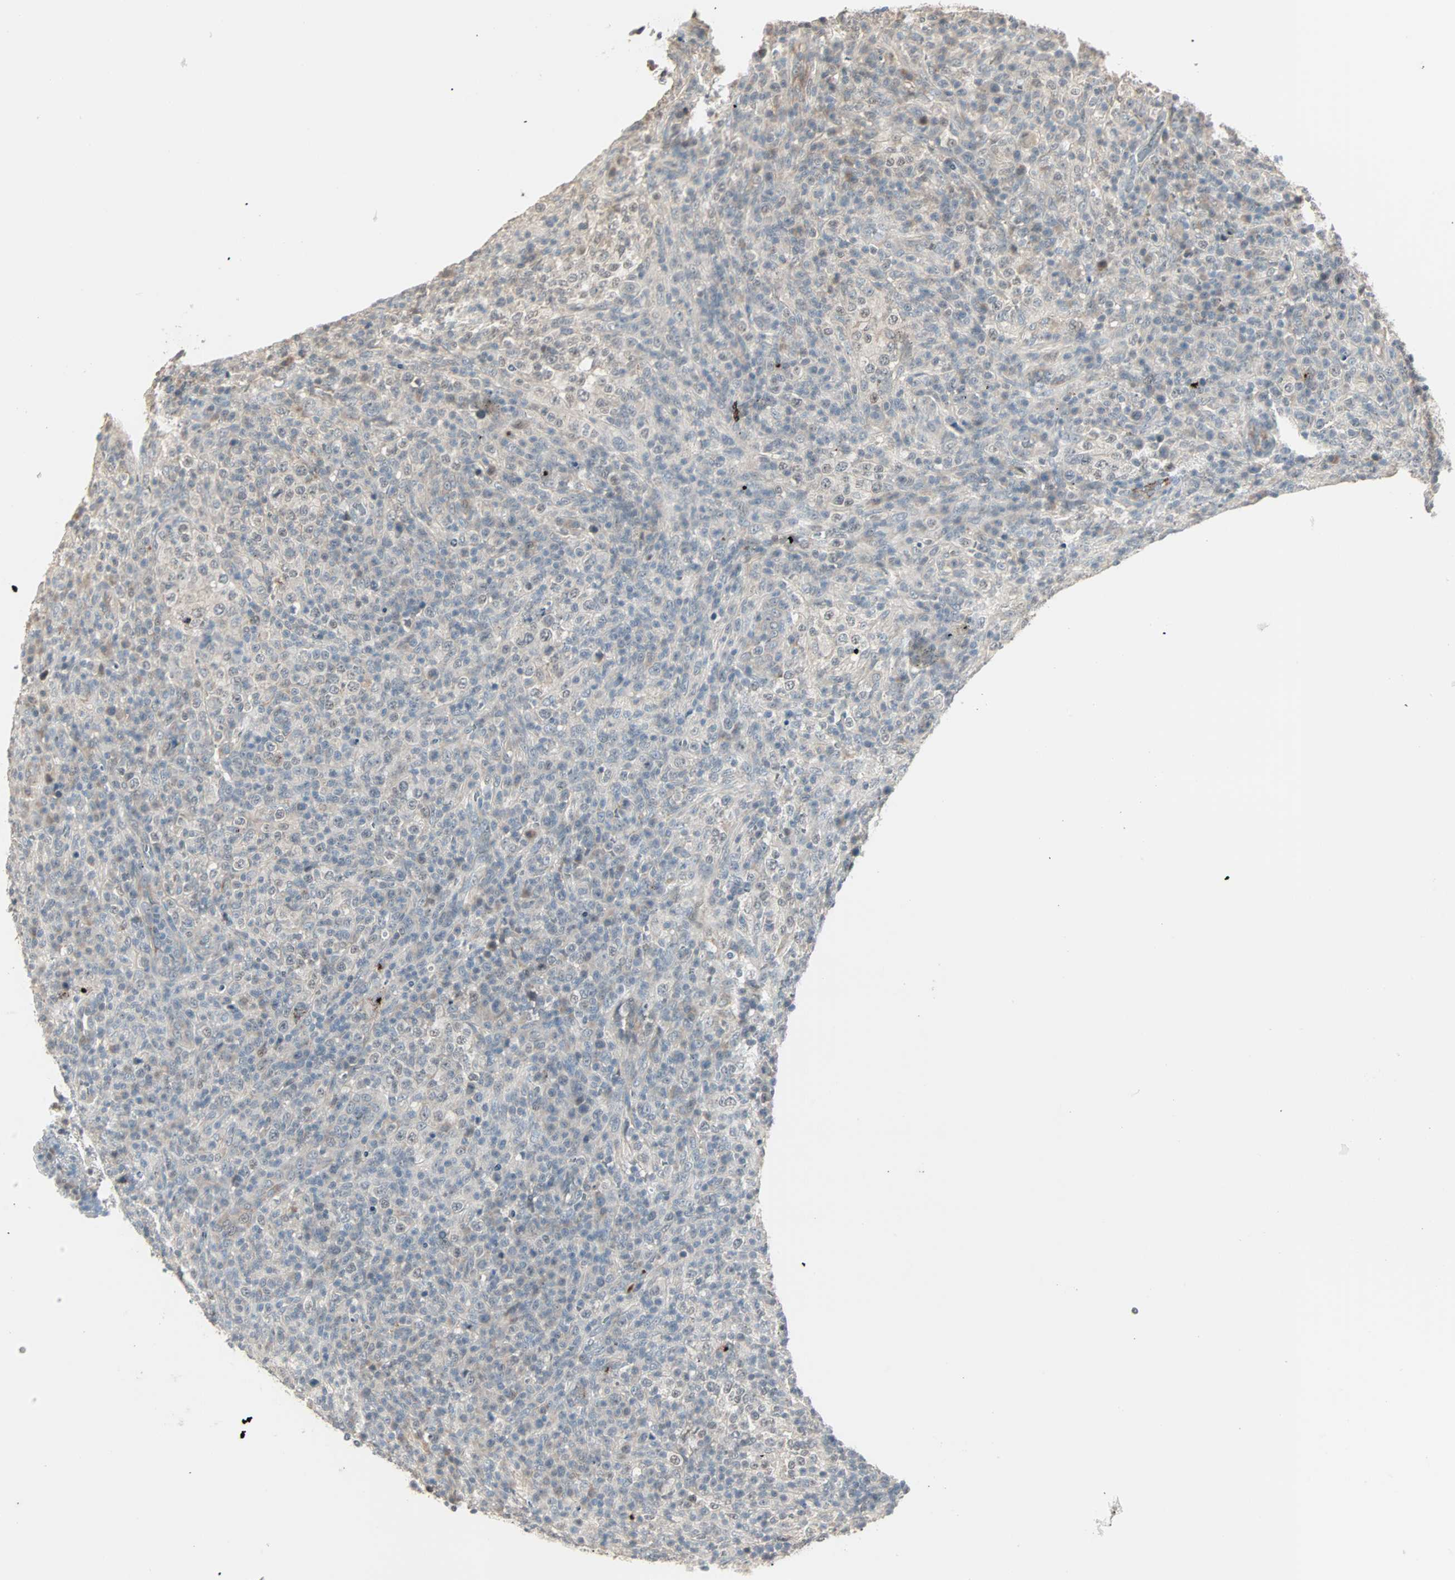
{"staining": {"intensity": "weak", "quantity": "<25%", "location": "cytoplasmic/membranous"}, "tissue": "lymphoma", "cell_type": "Tumor cells", "image_type": "cancer", "snomed": [{"axis": "morphology", "description": "Malignant lymphoma, non-Hodgkin's type, High grade"}, {"axis": "topography", "description": "Lymph node"}], "caption": "This is an immunohistochemistry micrograph of malignant lymphoma, non-Hodgkin's type (high-grade). There is no expression in tumor cells.", "gene": "KDM4A", "patient": {"sex": "female", "age": 76}}